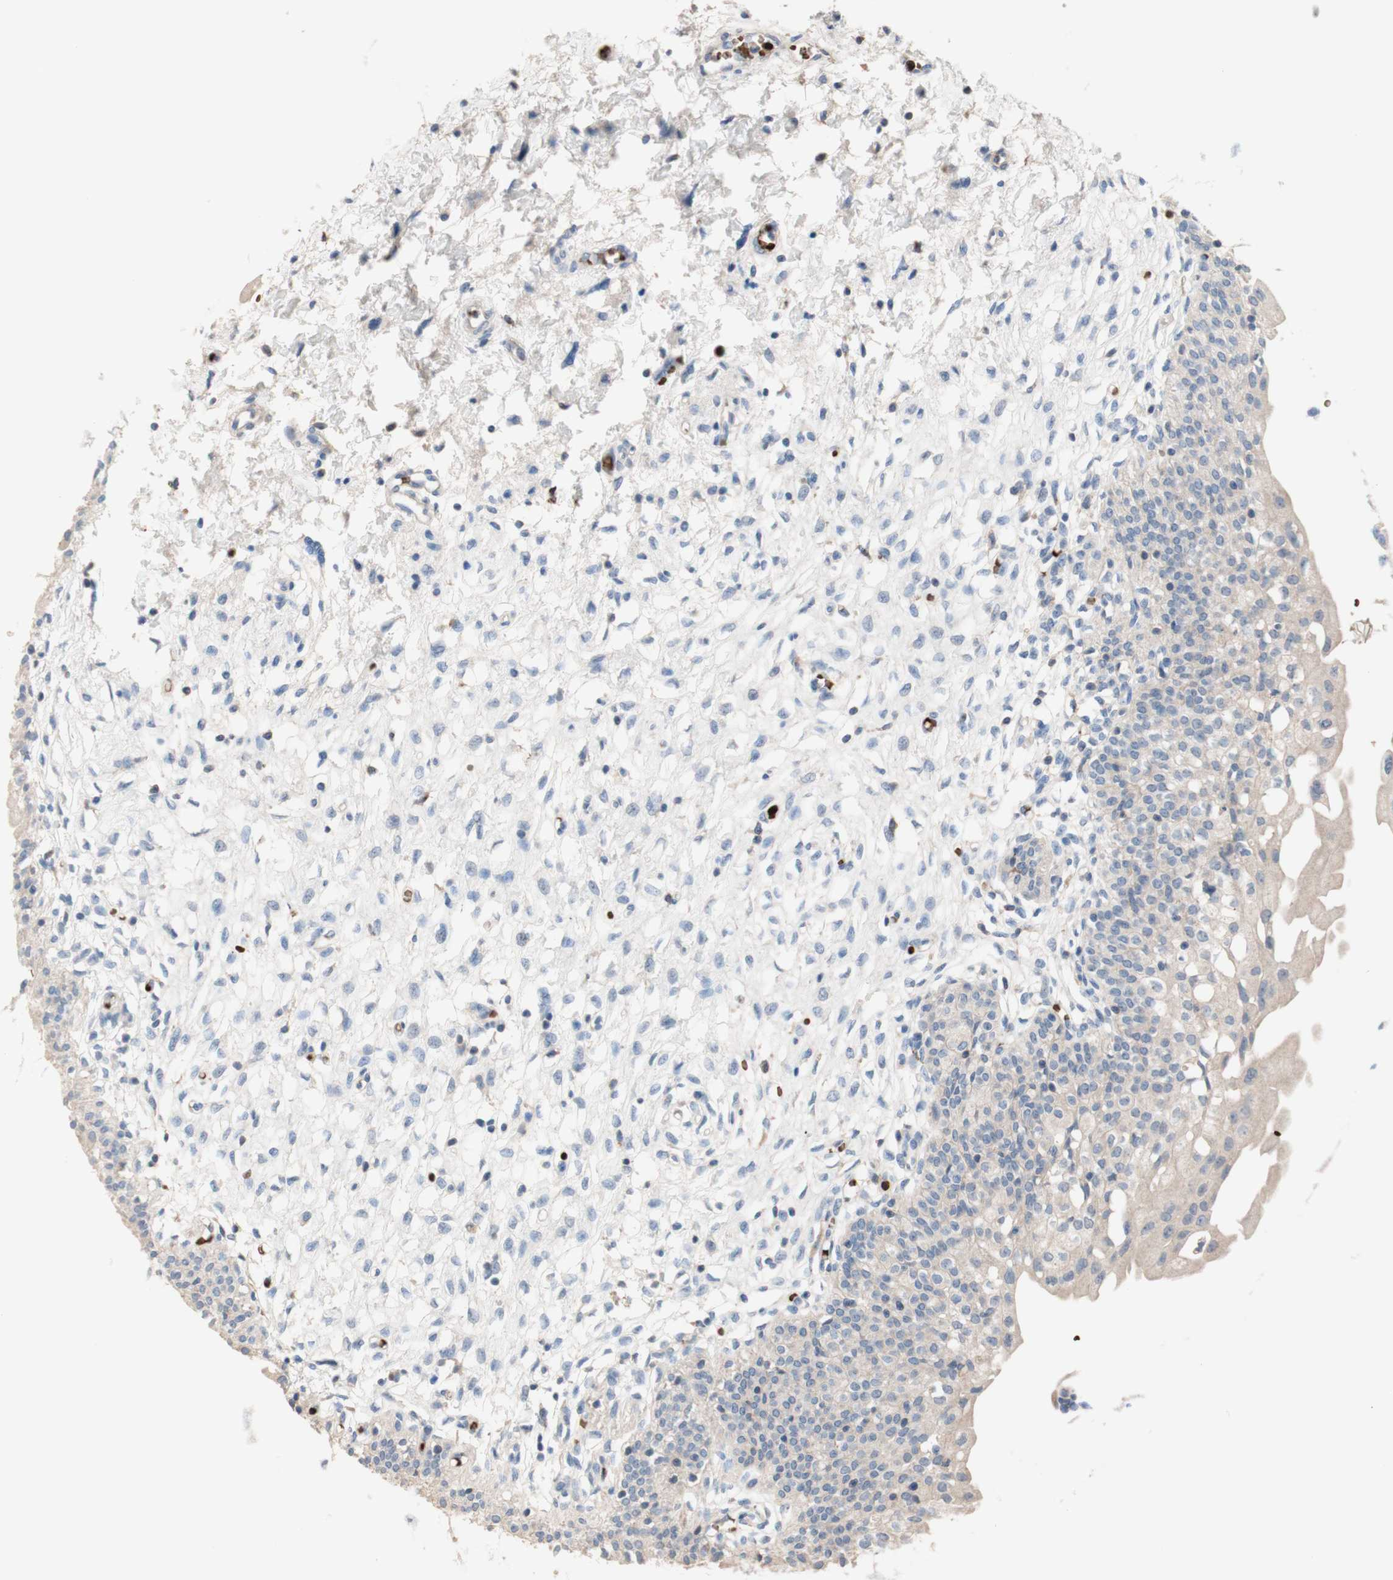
{"staining": {"intensity": "weak", "quantity": ">75%", "location": "cytoplasmic/membranous"}, "tissue": "urinary bladder", "cell_type": "Urothelial cells", "image_type": "normal", "snomed": [{"axis": "morphology", "description": "Normal tissue, NOS"}, {"axis": "topography", "description": "Urinary bladder"}], "caption": "Urinary bladder stained with a brown dye exhibits weak cytoplasmic/membranous positive expression in about >75% of urothelial cells.", "gene": "CDON", "patient": {"sex": "male", "age": 55}}